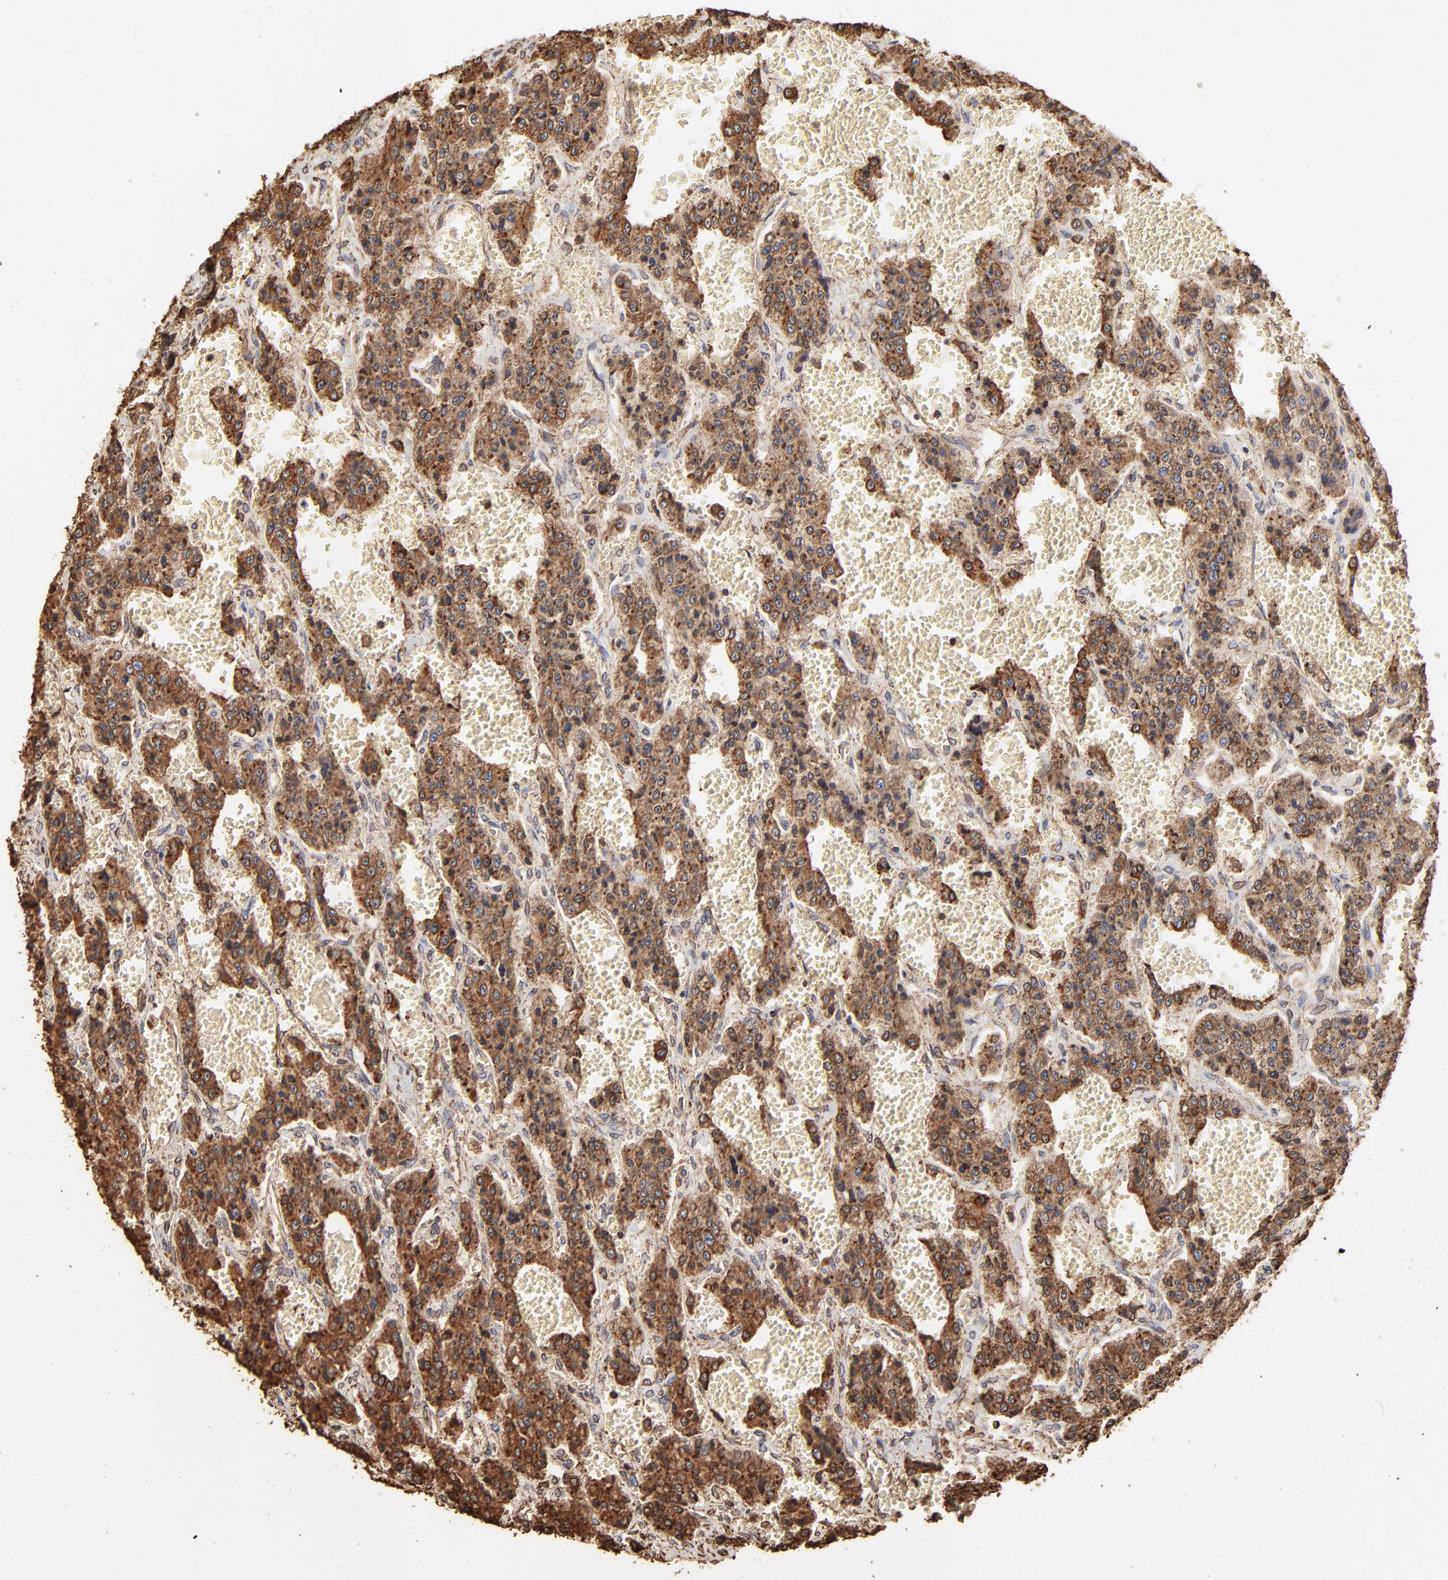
{"staining": {"intensity": "moderate", "quantity": ">75%", "location": "cytoplasmic/membranous"}, "tissue": "carcinoid", "cell_type": "Tumor cells", "image_type": "cancer", "snomed": [{"axis": "morphology", "description": "Carcinoid, malignant, NOS"}, {"axis": "topography", "description": "Small intestine"}], "caption": "Carcinoid stained for a protein (brown) shows moderate cytoplasmic/membranous positive expression in about >75% of tumor cells.", "gene": "PDIA3", "patient": {"sex": "male", "age": 52}}